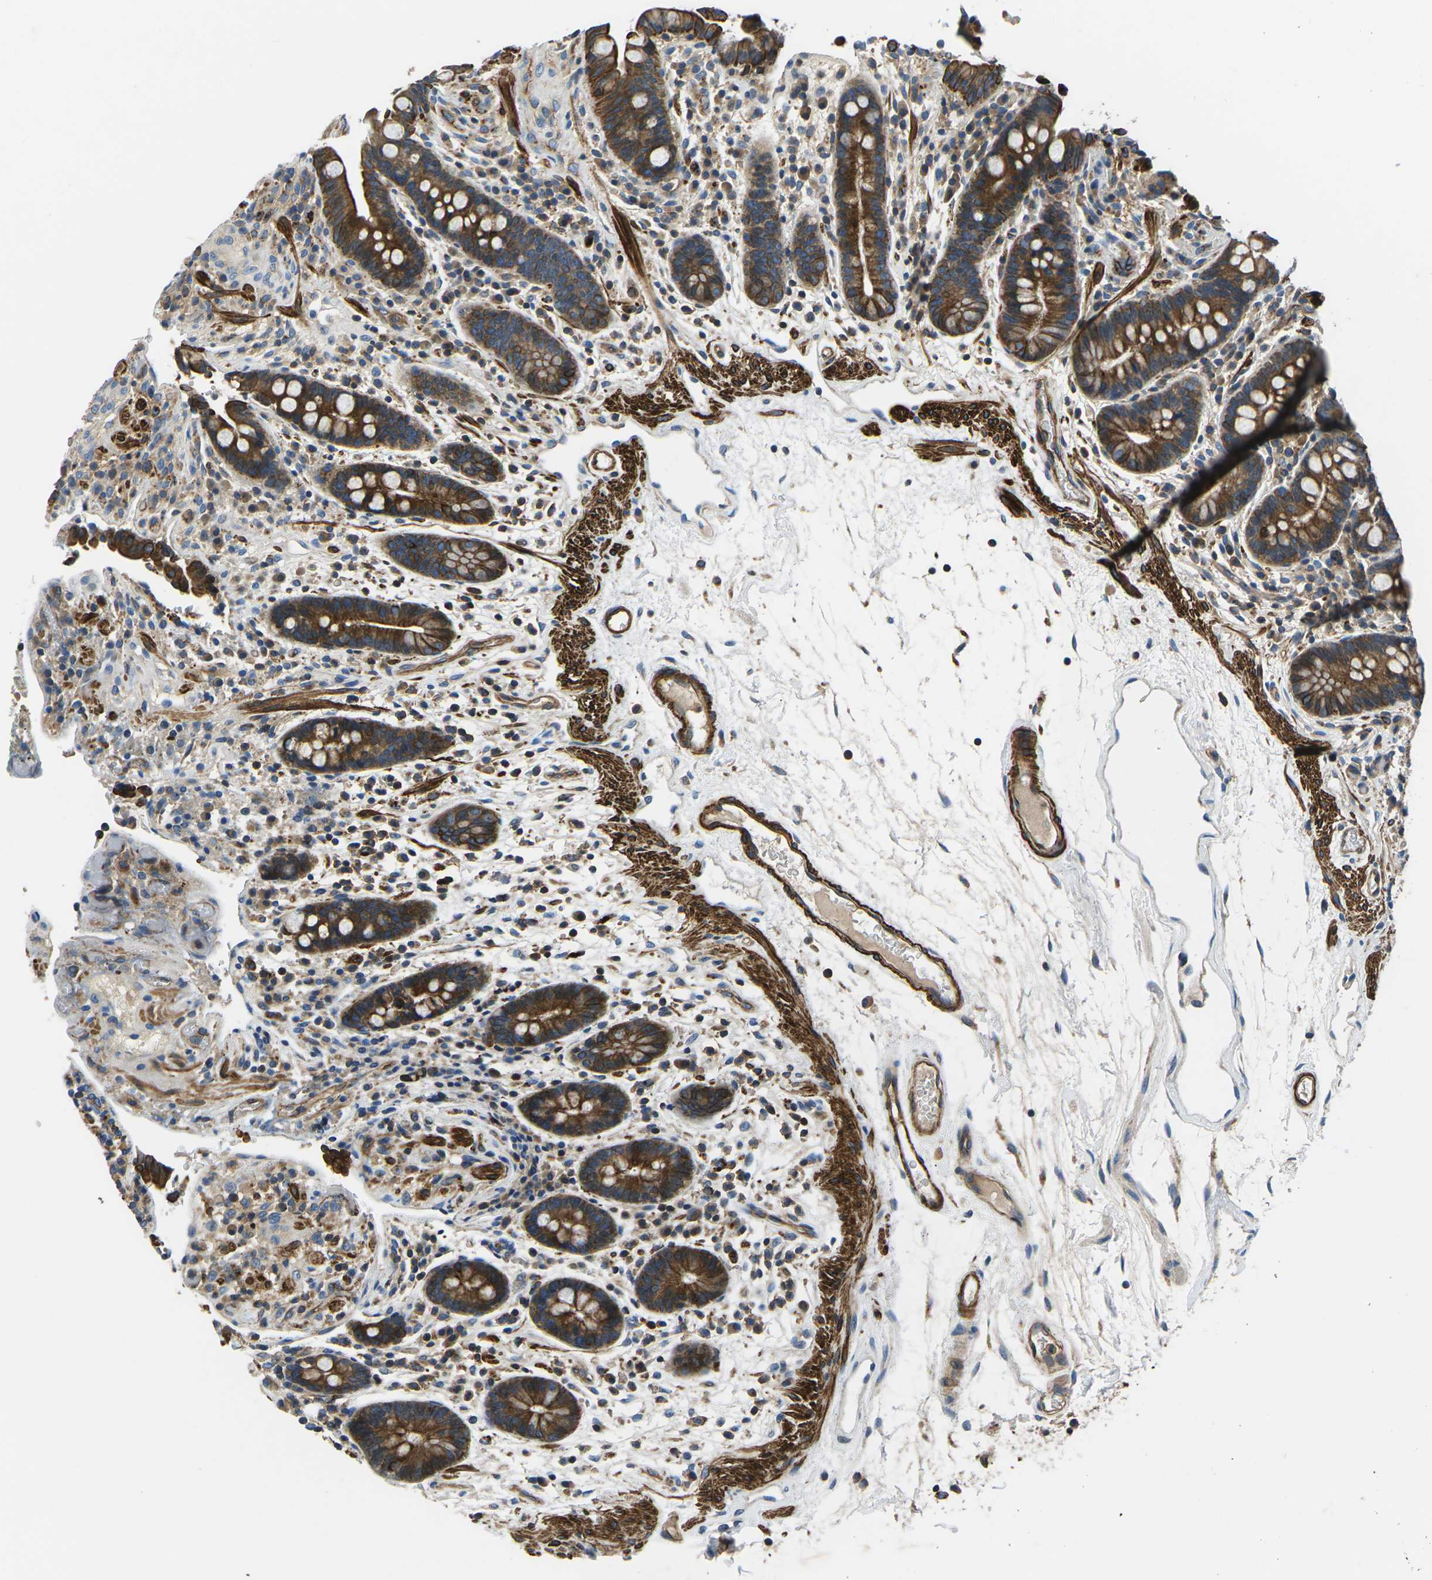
{"staining": {"intensity": "strong", "quantity": "25%-75%", "location": "cytoplasmic/membranous"}, "tissue": "colon", "cell_type": "Endothelial cells", "image_type": "normal", "snomed": [{"axis": "morphology", "description": "Normal tissue, NOS"}, {"axis": "topography", "description": "Colon"}], "caption": "This photomicrograph reveals IHC staining of normal human colon, with high strong cytoplasmic/membranous expression in approximately 25%-75% of endothelial cells.", "gene": "KCNJ15", "patient": {"sex": "male", "age": 73}}